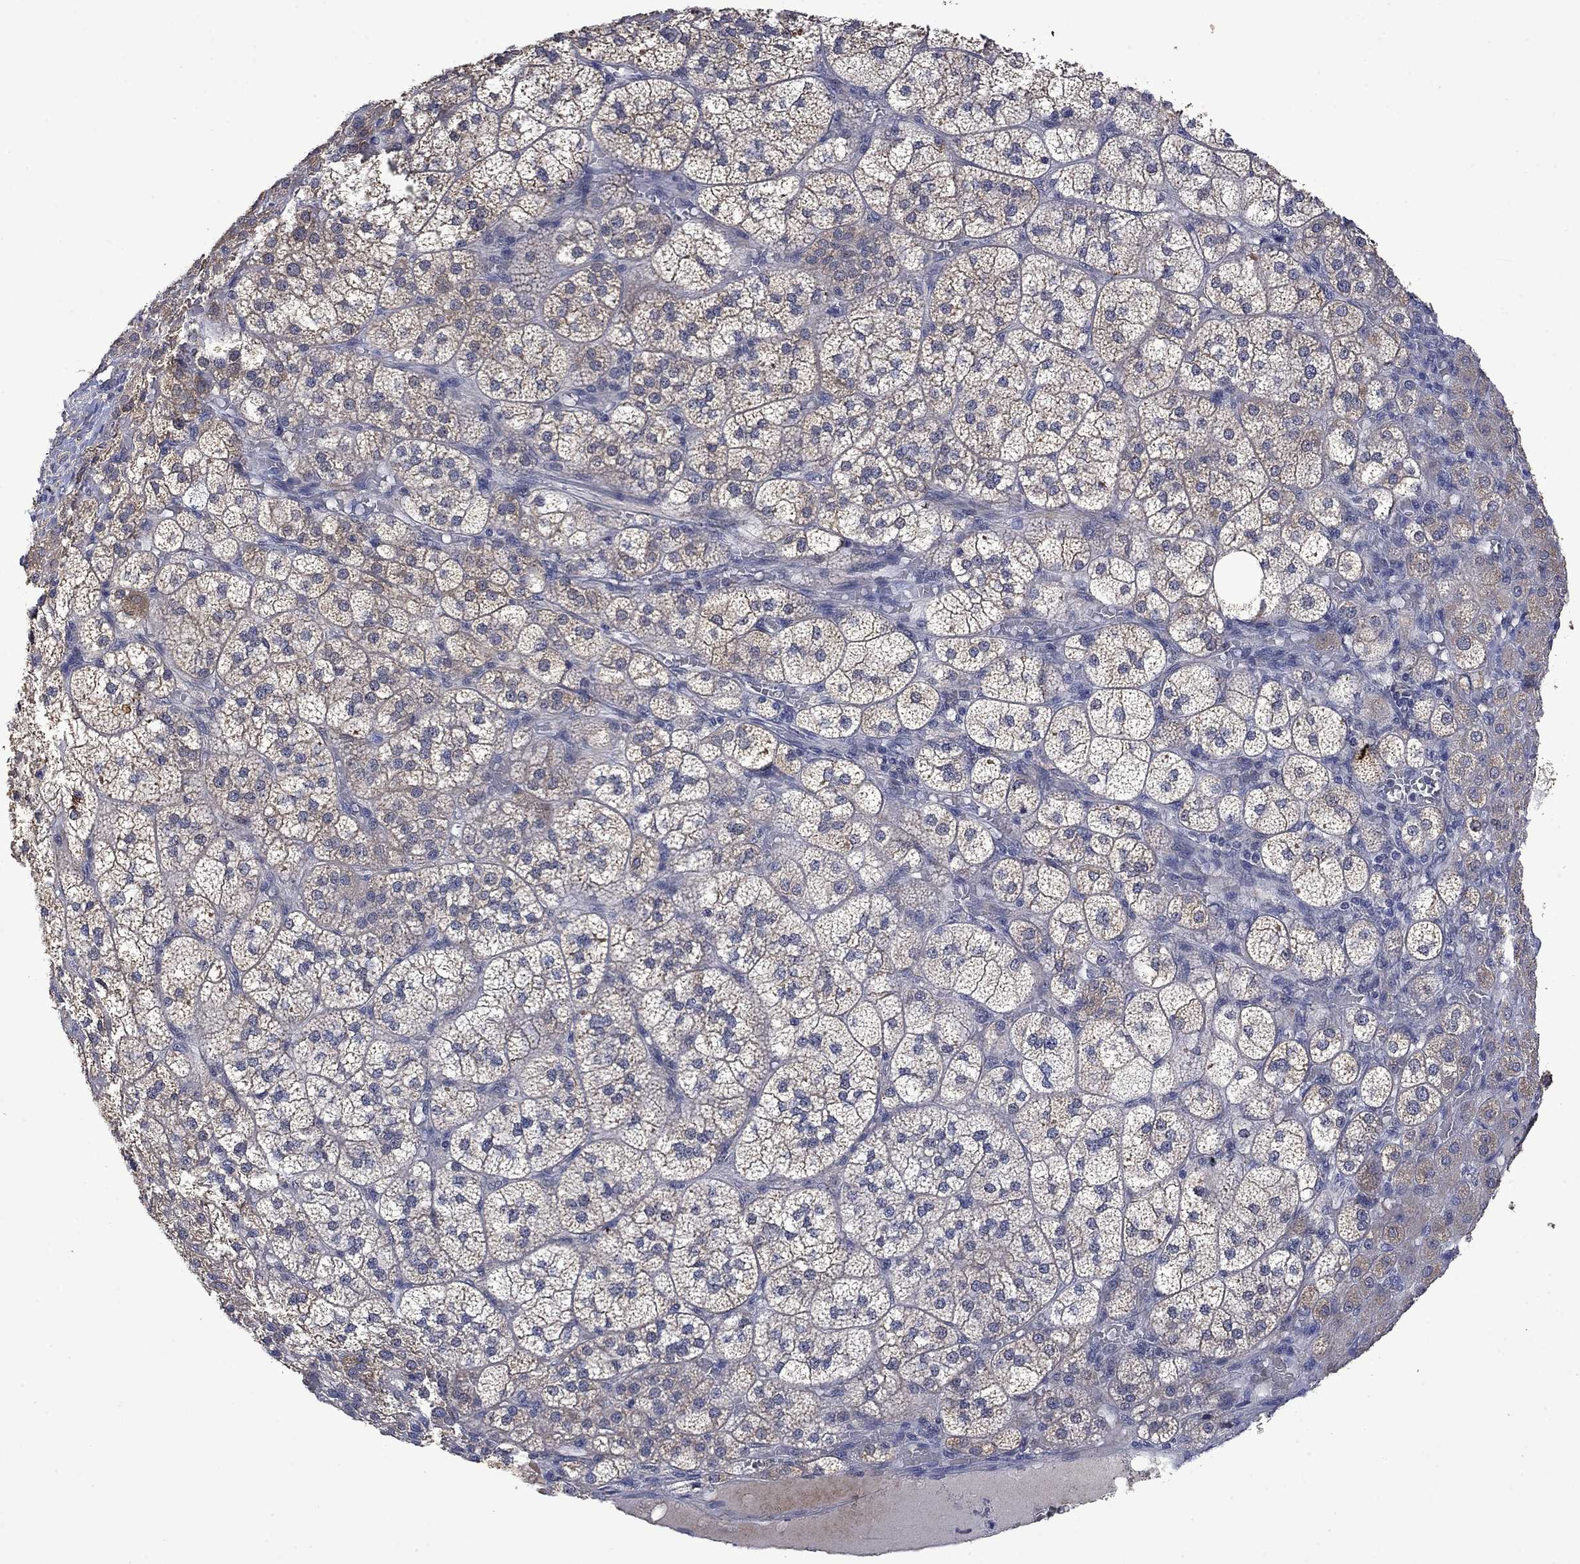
{"staining": {"intensity": "strong", "quantity": "<25%", "location": "cytoplasmic/membranous"}, "tissue": "adrenal gland", "cell_type": "Glandular cells", "image_type": "normal", "snomed": [{"axis": "morphology", "description": "Normal tissue, NOS"}, {"axis": "topography", "description": "Adrenal gland"}], "caption": "DAB immunohistochemical staining of benign adrenal gland exhibits strong cytoplasmic/membranous protein expression in approximately <25% of glandular cells. (DAB IHC, brown staining for protein, blue staining for nuclei).", "gene": "PHKA1", "patient": {"sex": "female", "age": 60}}